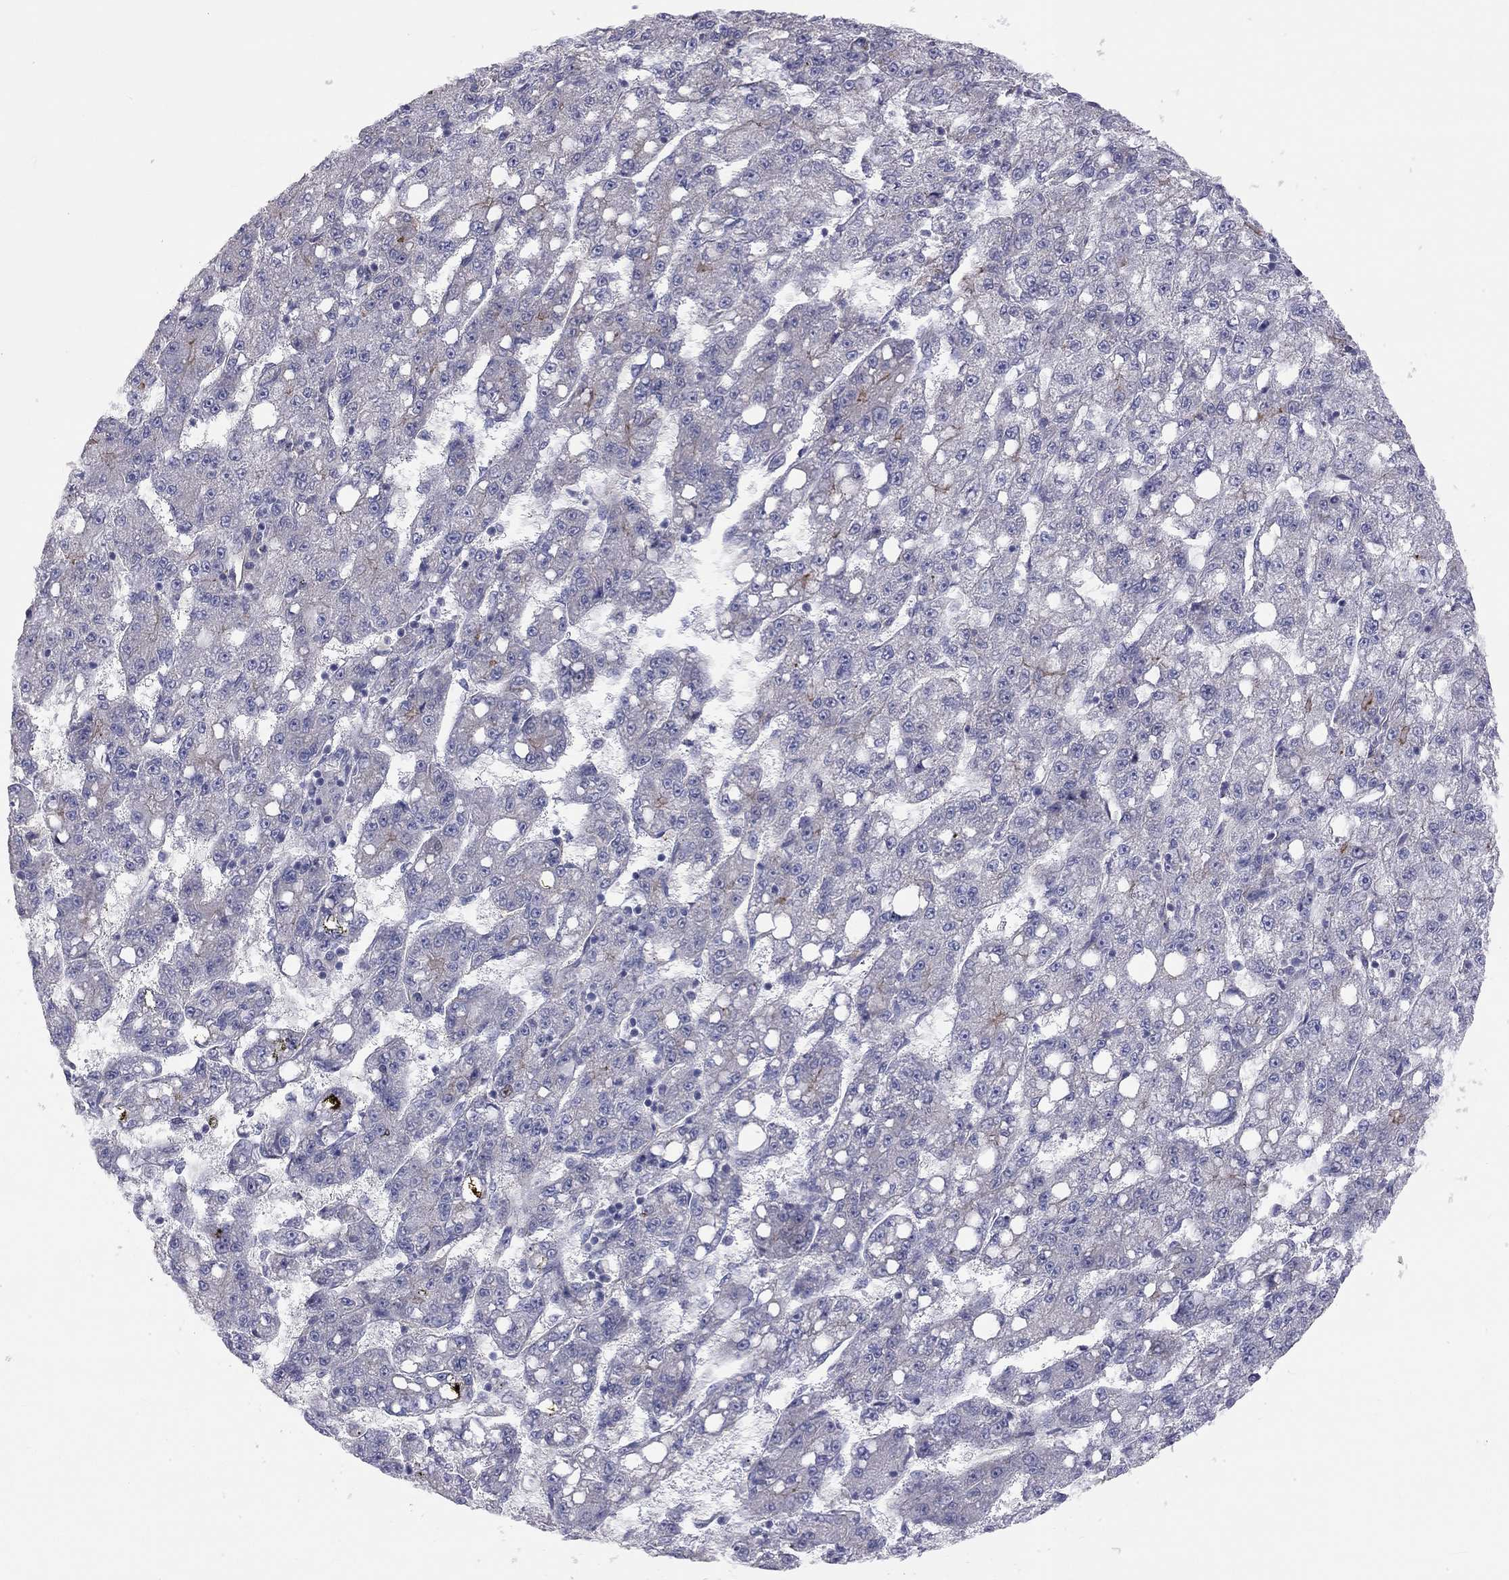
{"staining": {"intensity": "negative", "quantity": "none", "location": "none"}, "tissue": "liver cancer", "cell_type": "Tumor cells", "image_type": "cancer", "snomed": [{"axis": "morphology", "description": "Carcinoma, Hepatocellular, NOS"}, {"axis": "topography", "description": "Liver"}], "caption": "Tumor cells show no significant protein positivity in liver cancer.", "gene": "GPRC5B", "patient": {"sex": "female", "age": 65}}